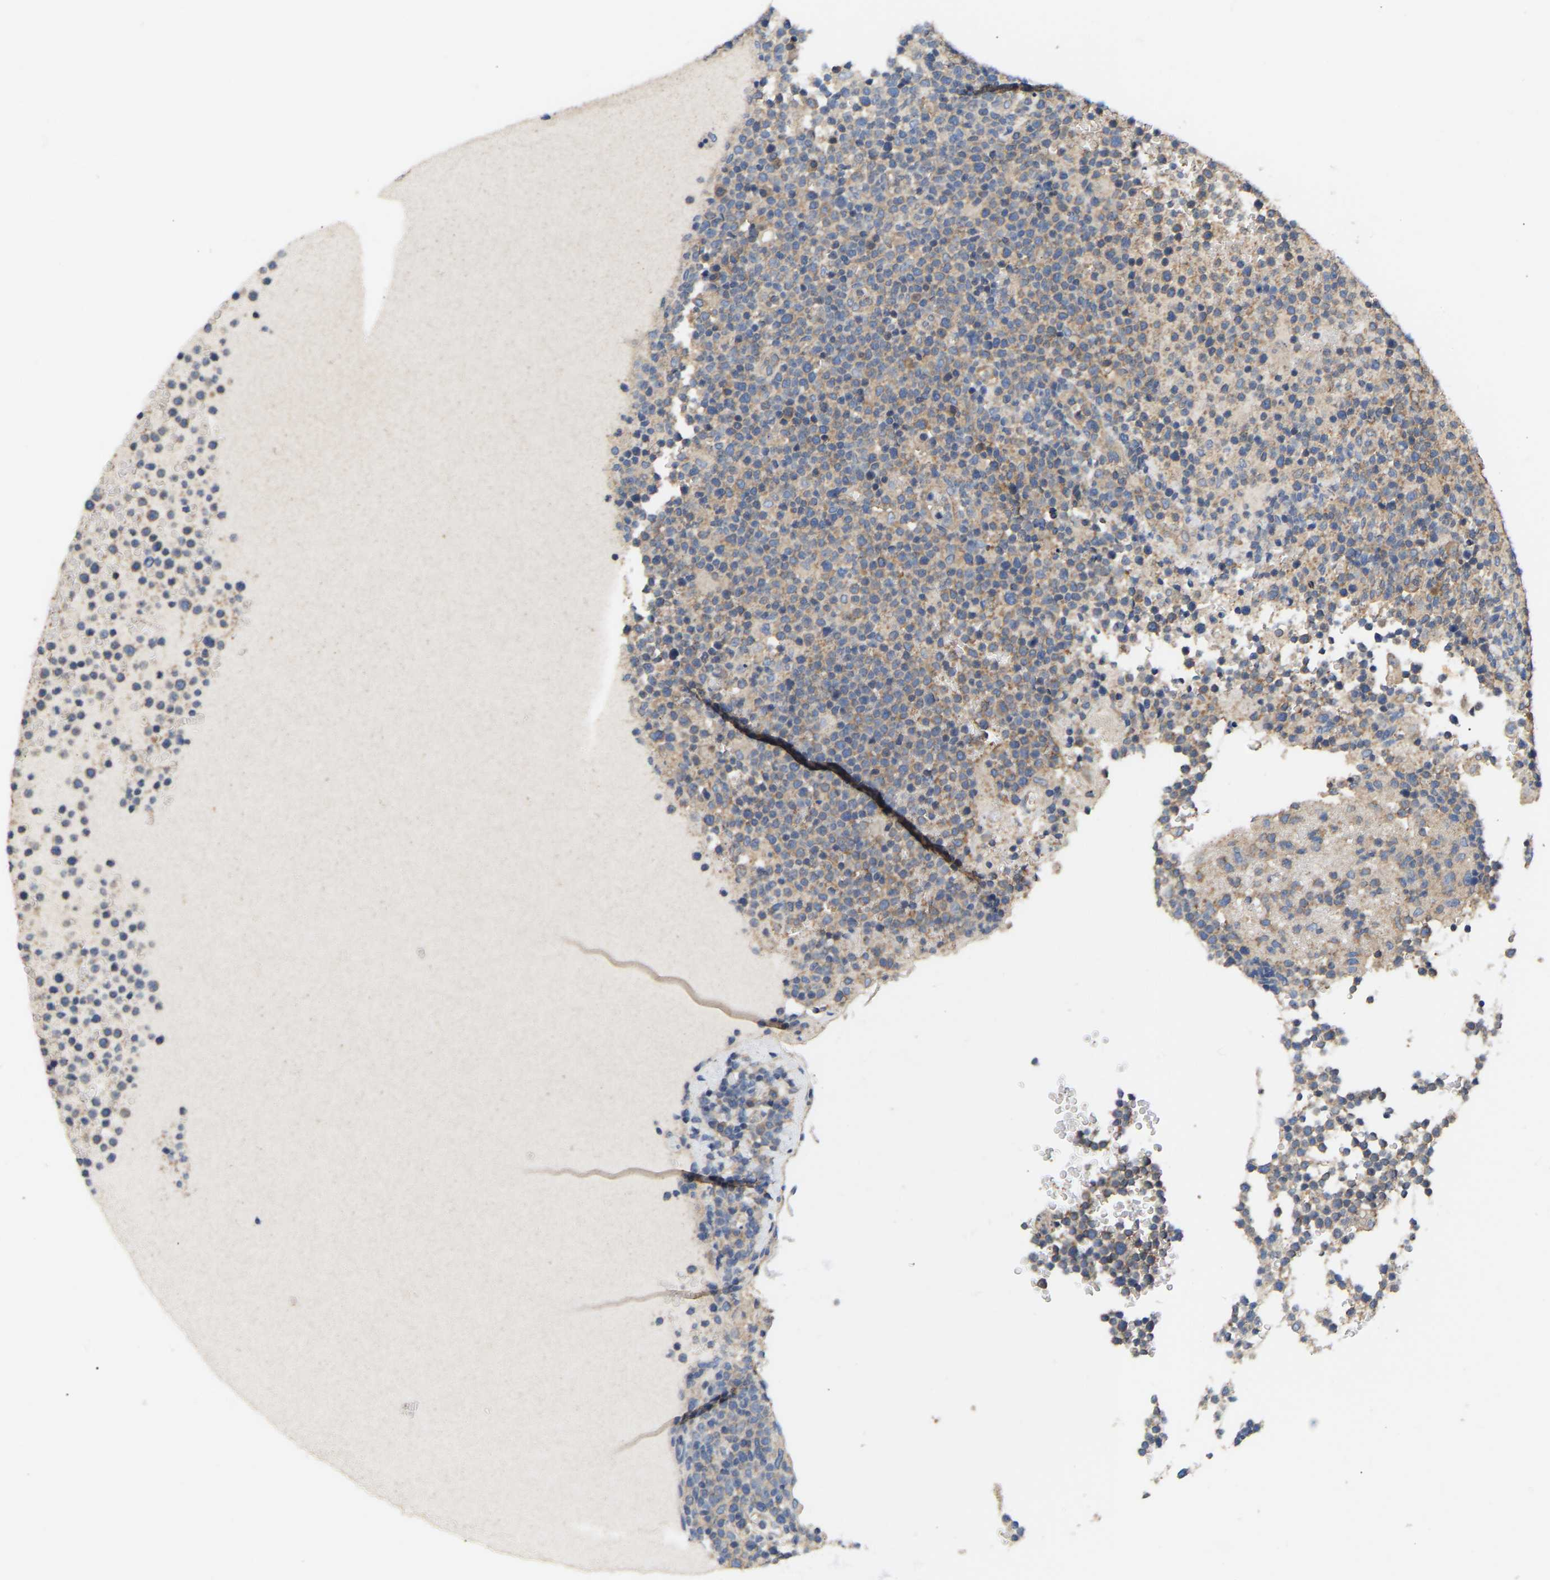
{"staining": {"intensity": "moderate", "quantity": ">75%", "location": "cytoplasmic/membranous"}, "tissue": "lymphoma", "cell_type": "Tumor cells", "image_type": "cancer", "snomed": [{"axis": "morphology", "description": "Malignant lymphoma, non-Hodgkin's type, High grade"}, {"axis": "topography", "description": "Lymph node"}], "caption": "A micrograph of lymphoma stained for a protein shows moderate cytoplasmic/membranous brown staining in tumor cells. Nuclei are stained in blue.", "gene": "AIMP2", "patient": {"sex": "male", "age": 61}}